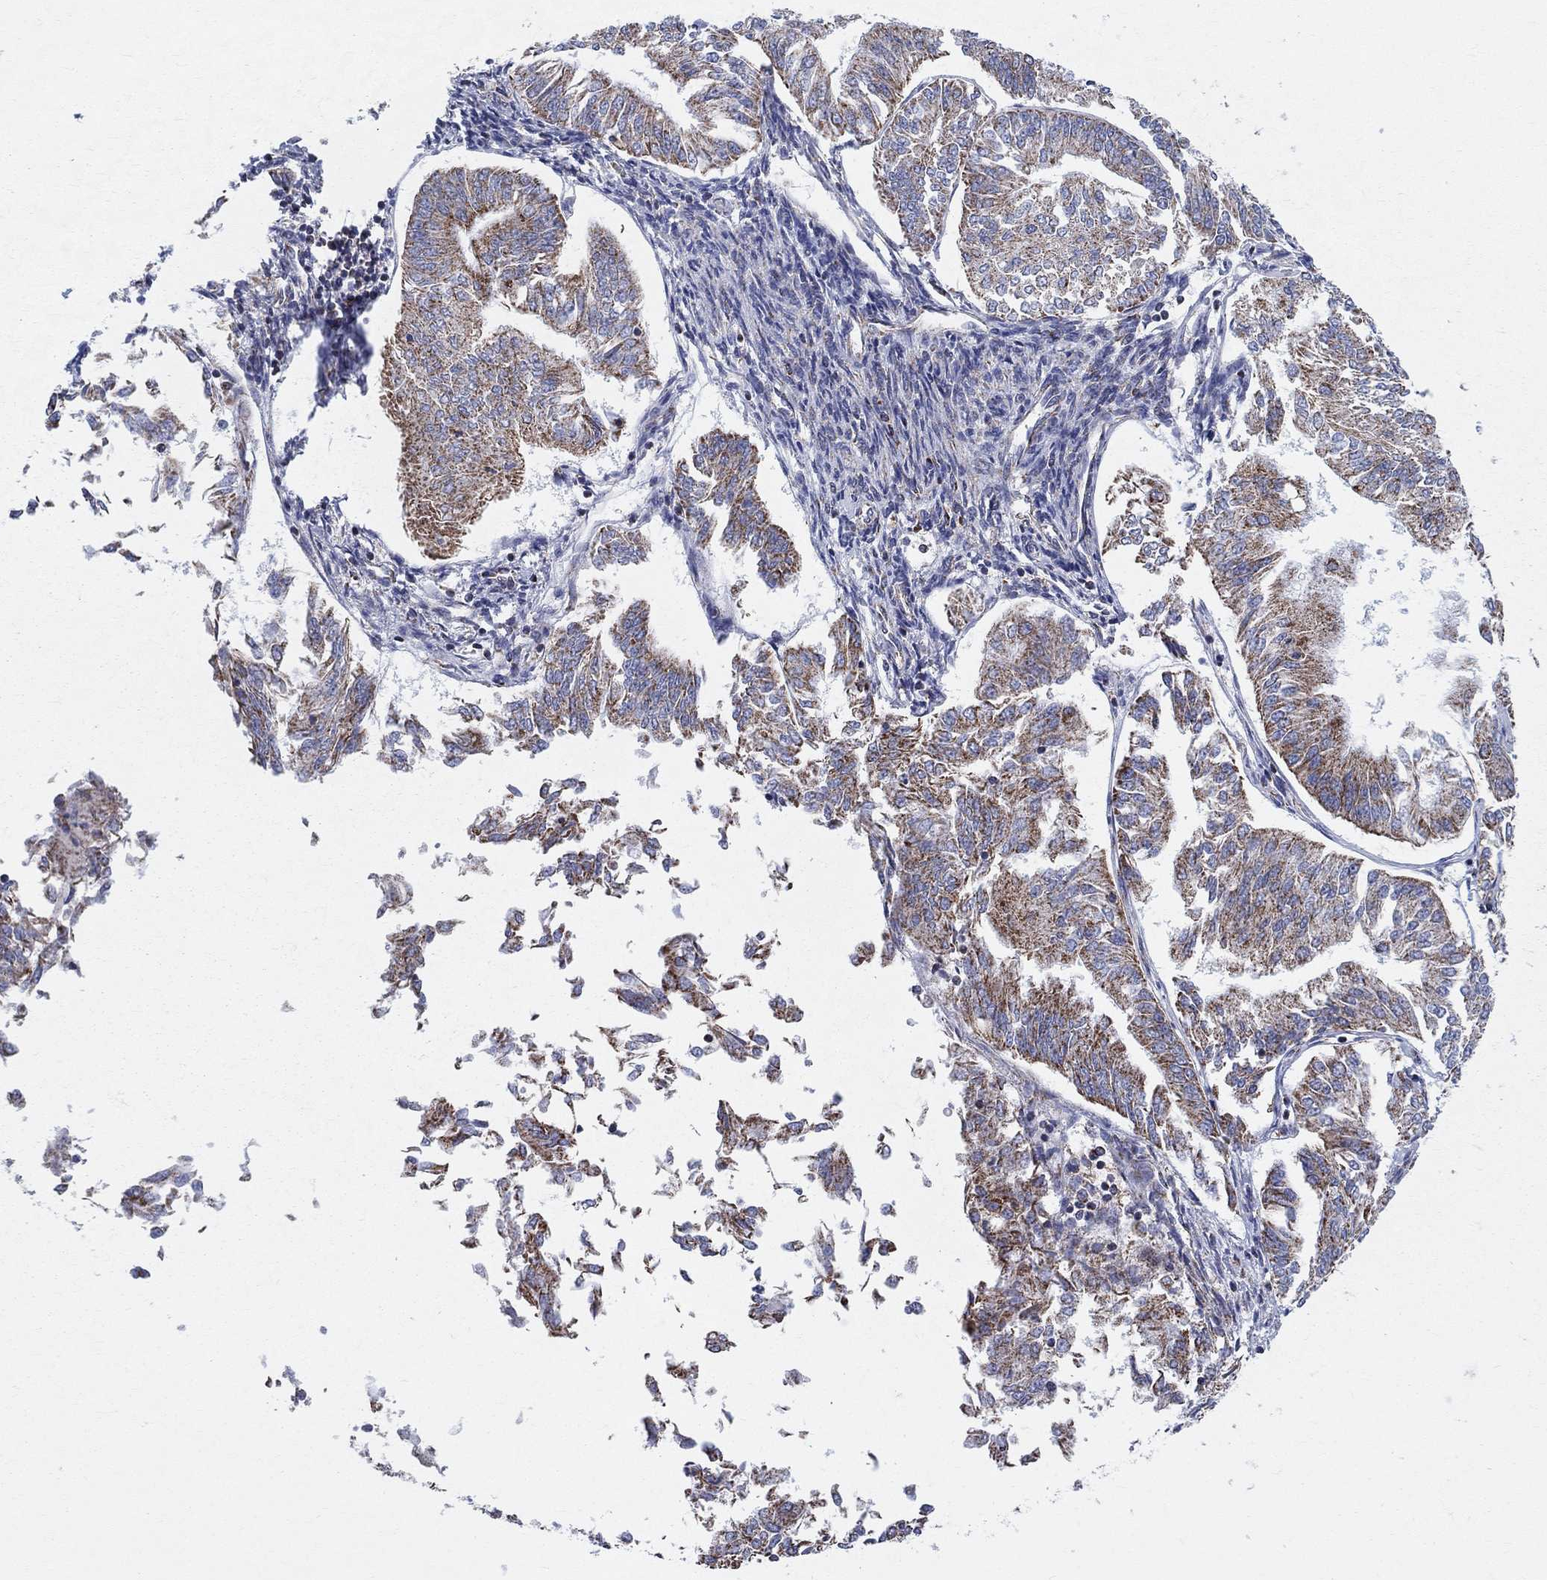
{"staining": {"intensity": "strong", "quantity": "<25%", "location": "cytoplasmic/membranous"}, "tissue": "endometrial cancer", "cell_type": "Tumor cells", "image_type": "cancer", "snomed": [{"axis": "morphology", "description": "Adenocarcinoma, NOS"}, {"axis": "topography", "description": "Endometrium"}], "caption": "Protein expression analysis of adenocarcinoma (endometrial) demonstrates strong cytoplasmic/membranous staining in approximately <25% of tumor cells.", "gene": "KISS1R", "patient": {"sex": "female", "age": 58}}